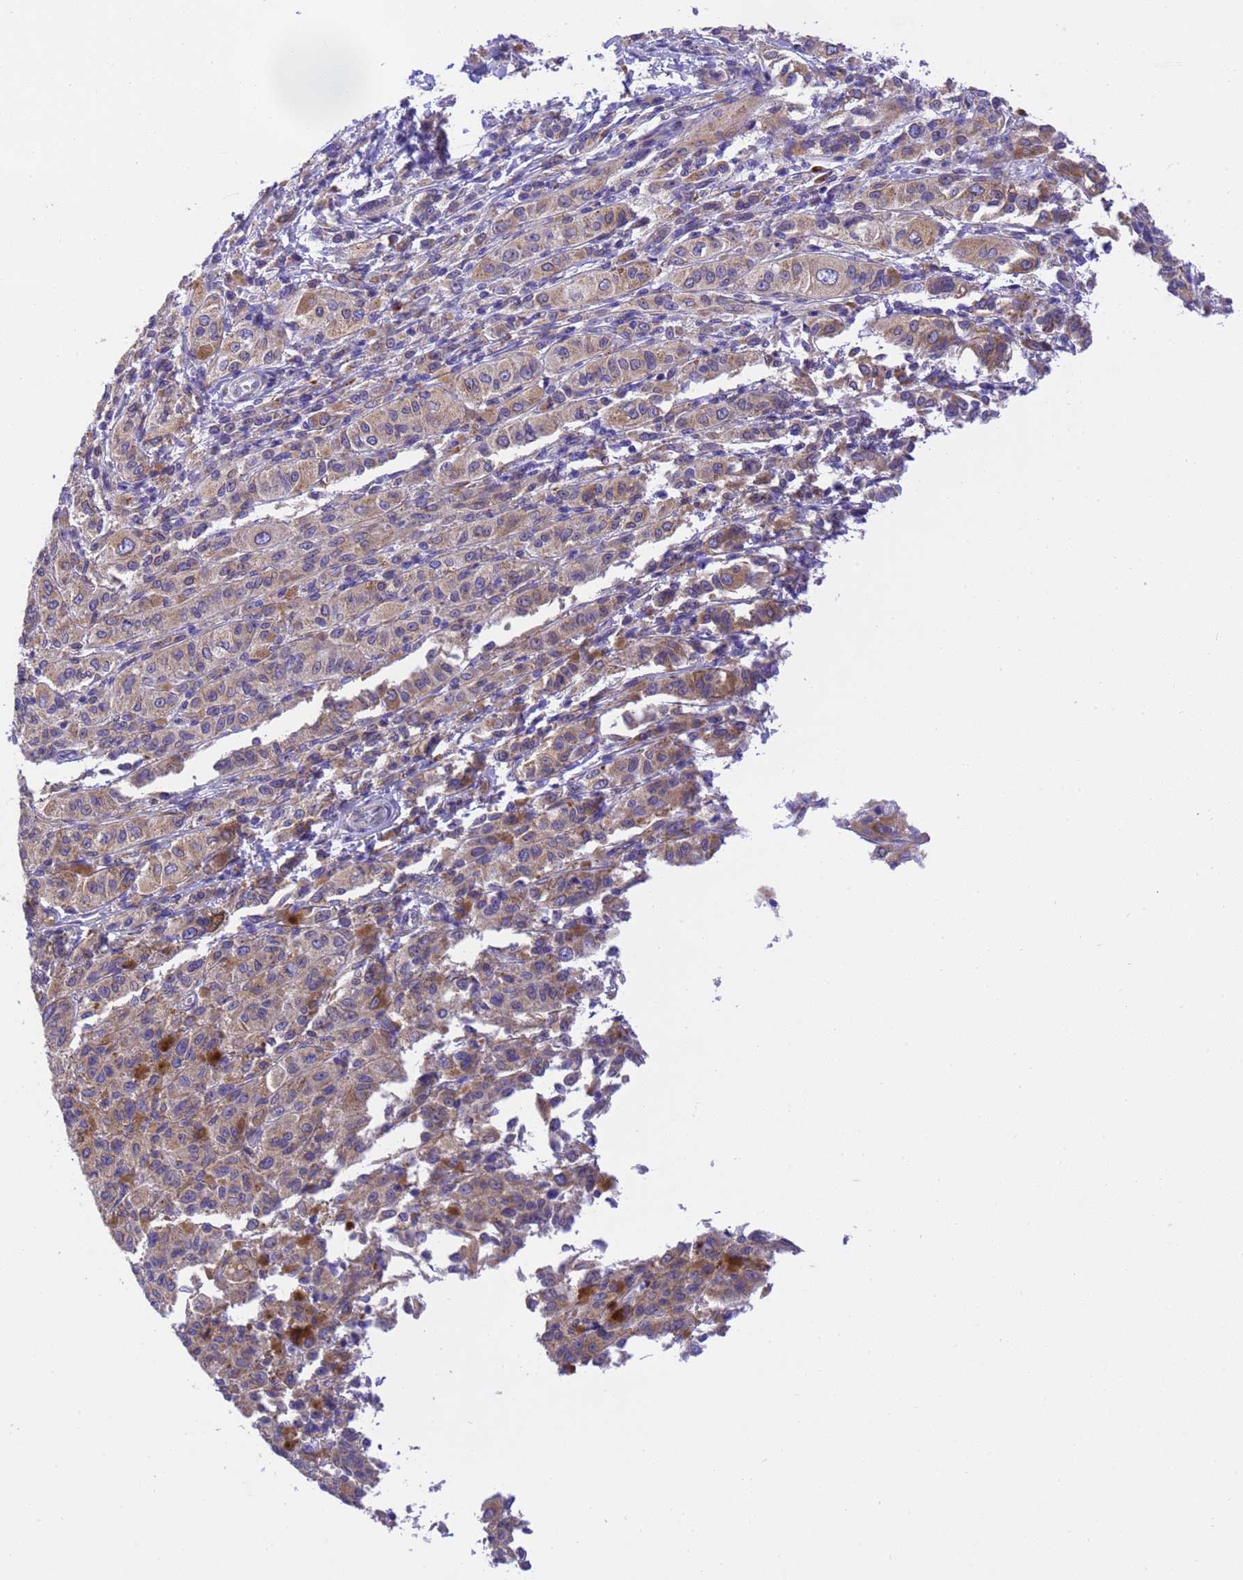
{"staining": {"intensity": "moderate", "quantity": "25%-75%", "location": "cytoplasmic/membranous"}, "tissue": "melanoma", "cell_type": "Tumor cells", "image_type": "cancer", "snomed": [{"axis": "morphology", "description": "Malignant melanoma, NOS"}, {"axis": "topography", "description": "Skin"}], "caption": "A brown stain labels moderate cytoplasmic/membranous expression of a protein in malignant melanoma tumor cells.", "gene": "RHBDD3", "patient": {"sex": "female", "age": 52}}